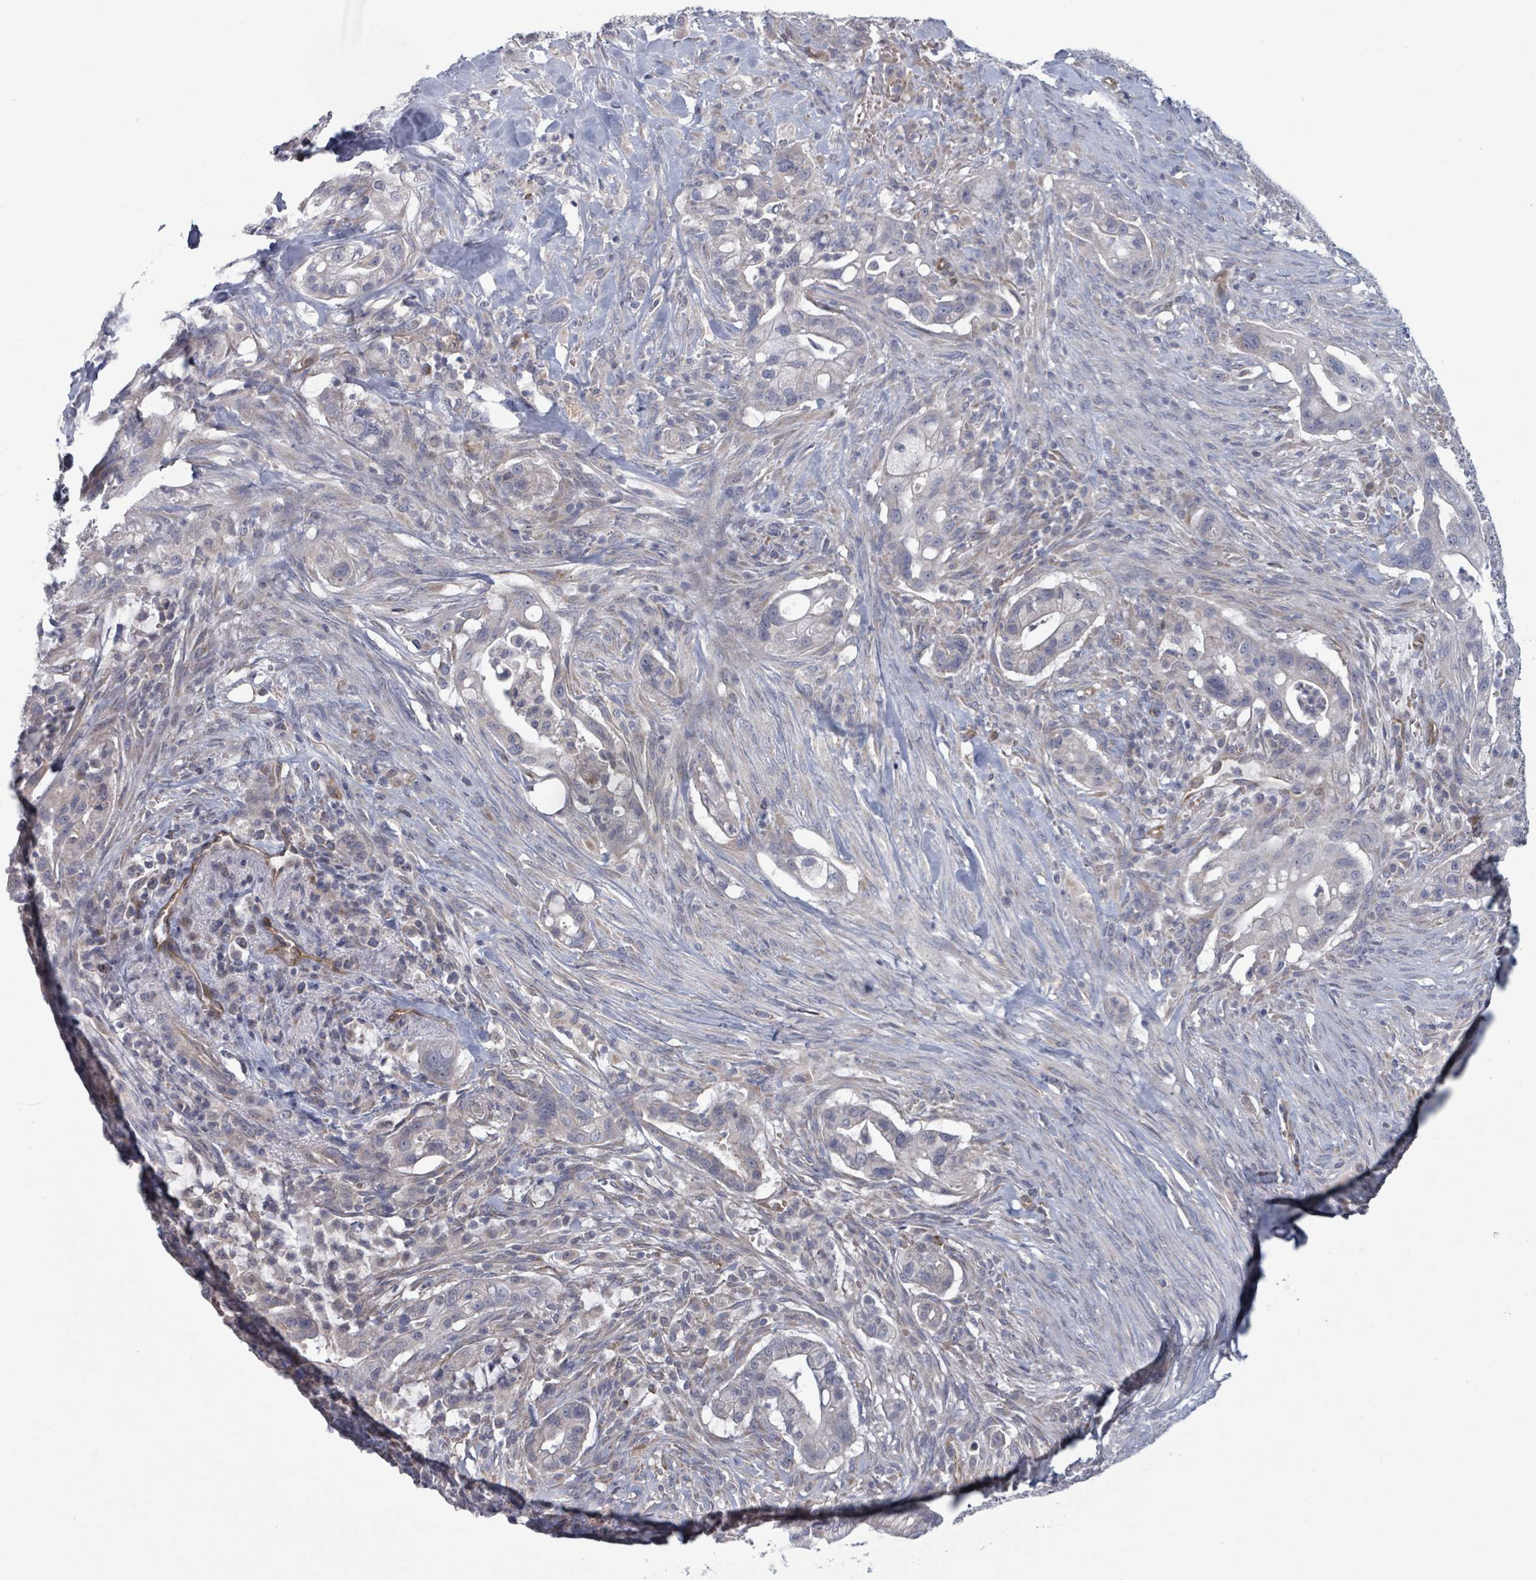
{"staining": {"intensity": "negative", "quantity": "none", "location": "none"}, "tissue": "pancreatic cancer", "cell_type": "Tumor cells", "image_type": "cancer", "snomed": [{"axis": "morphology", "description": "Adenocarcinoma, NOS"}, {"axis": "topography", "description": "Pancreas"}], "caption": "An immunohistochemistry (IHC) micrograph of adenocarcinoma (pancreatic) is shown. There is no staining in tumor cells of adenocarcinoma (pancreatic). The staining is performed using DAB brown chromogen with nuclei counter-stained in using hematoxylin.", "gene": "FKBP1A", "patient": {"sex": "male", "age": 44}}